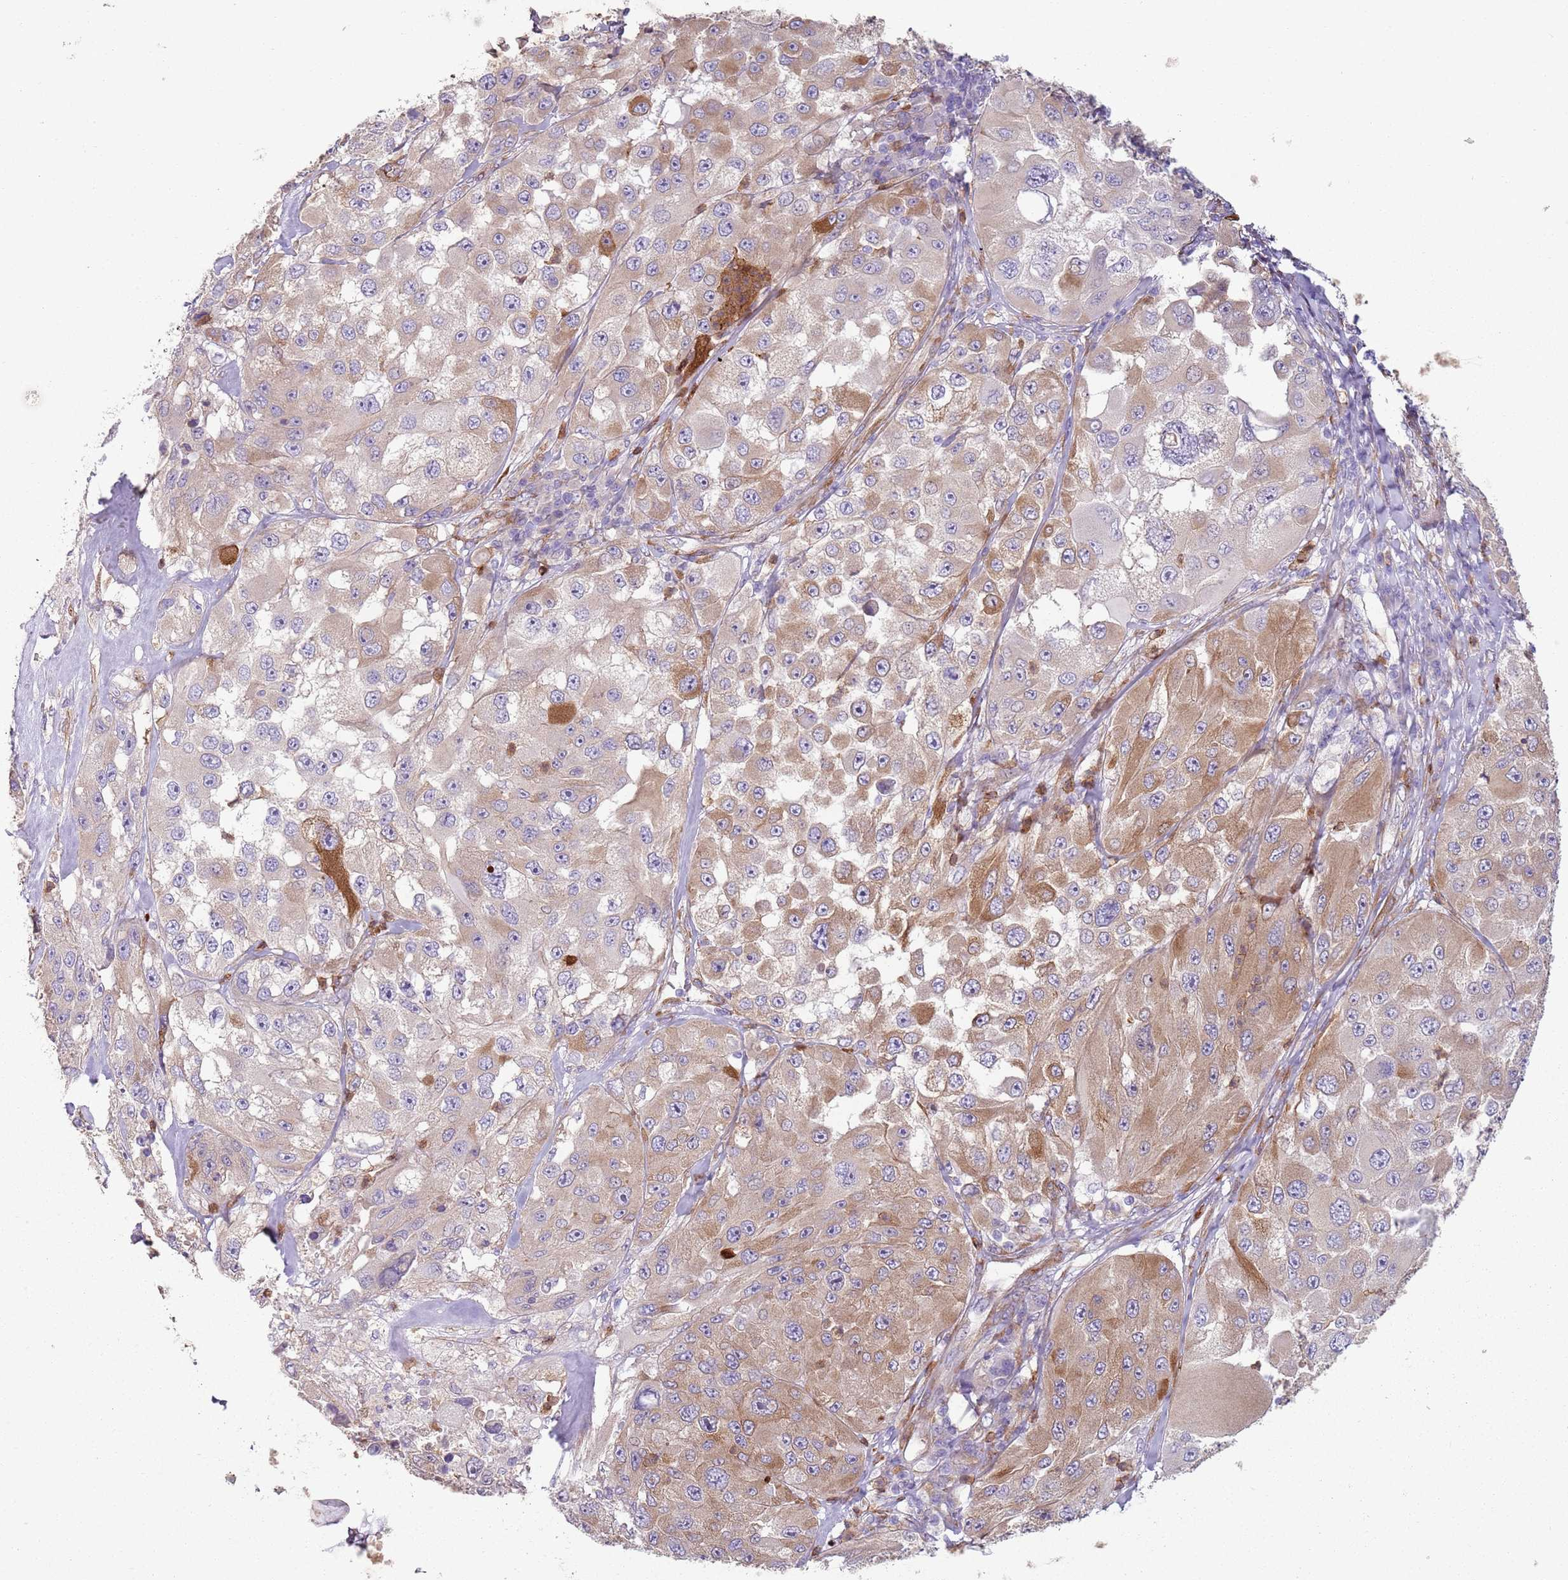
{"staining": {"intensity": "moderate", "quantity": "<25%", "location": "cytoplasmic/membranous"}, "tissue": "melanoma", "cell_type": "Tumor cells", "image_type": "cancer", "snomed": [{"axis": "morphology", "description": "Malignant melanoma, Metastatic site"}, {"axis": "topography", "description": "Lymph node"}], "caption": "Protein staining of melanoma tissue exhibits moderate cytoplasmic/membranous staining in about <25% of tumor cells.", "gene": "PHLPP2", "patient": {"sex": "male", "age": 62}}